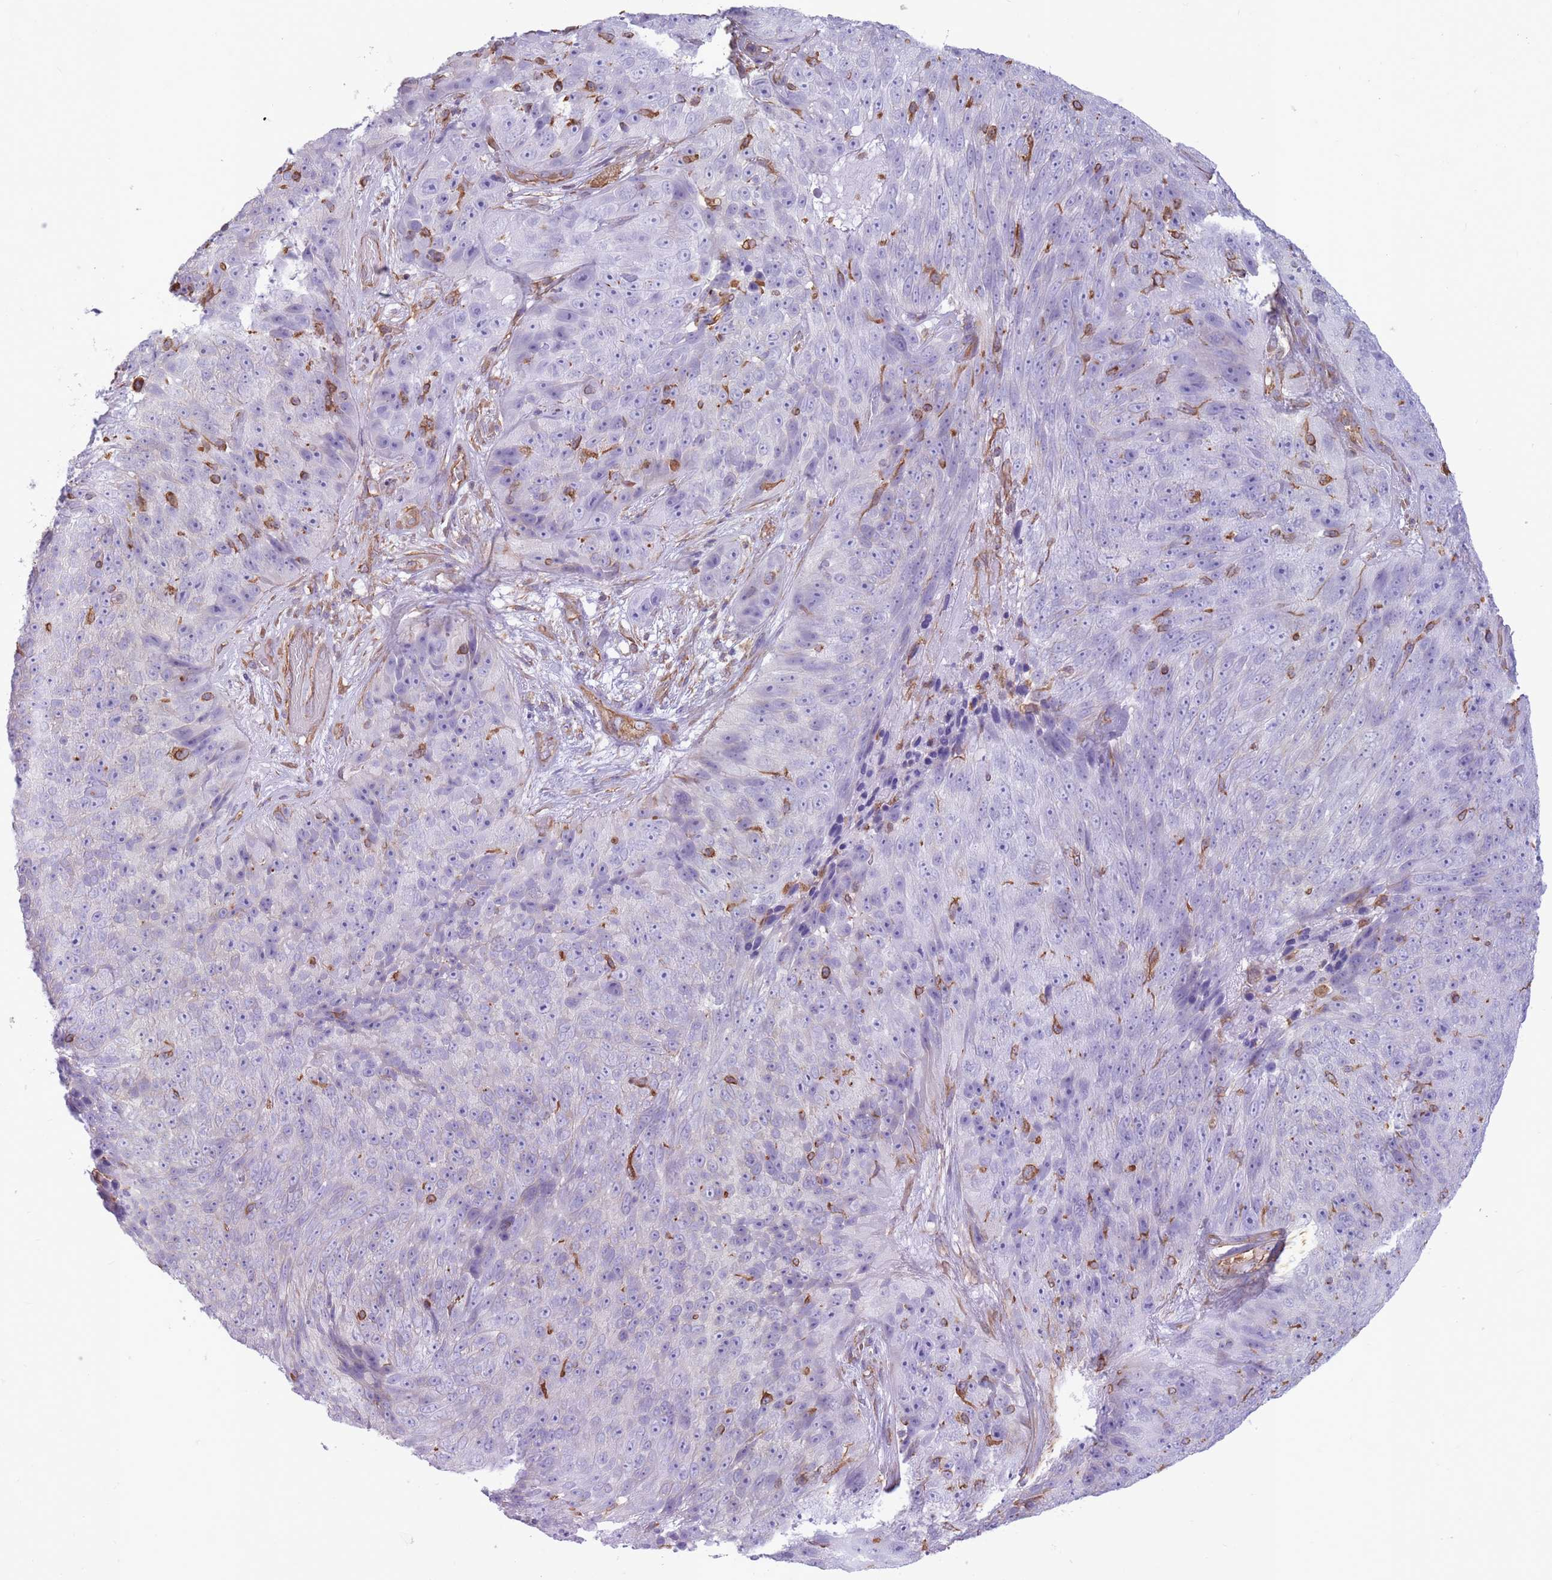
{"staining": {"intensity": "negative", "quantity": "none", "location": "none"}, "tissue": "skin cancer", "cell_type": "Tumor cells", "image_type": "cancer", "snomed": [{"axis": "morphology", "description": "Squamous cell carcinoma, NOS"}, {"axis": "topography", "description": "Skin"}], "caption": "DAB immunohistochemical staining of skin cancer displays no significant staining in tumor cells. (IHC, brightfield microscopy, high magnification).", "gene": "ADD1", "patient": {"sex": "female", "age": 87}}